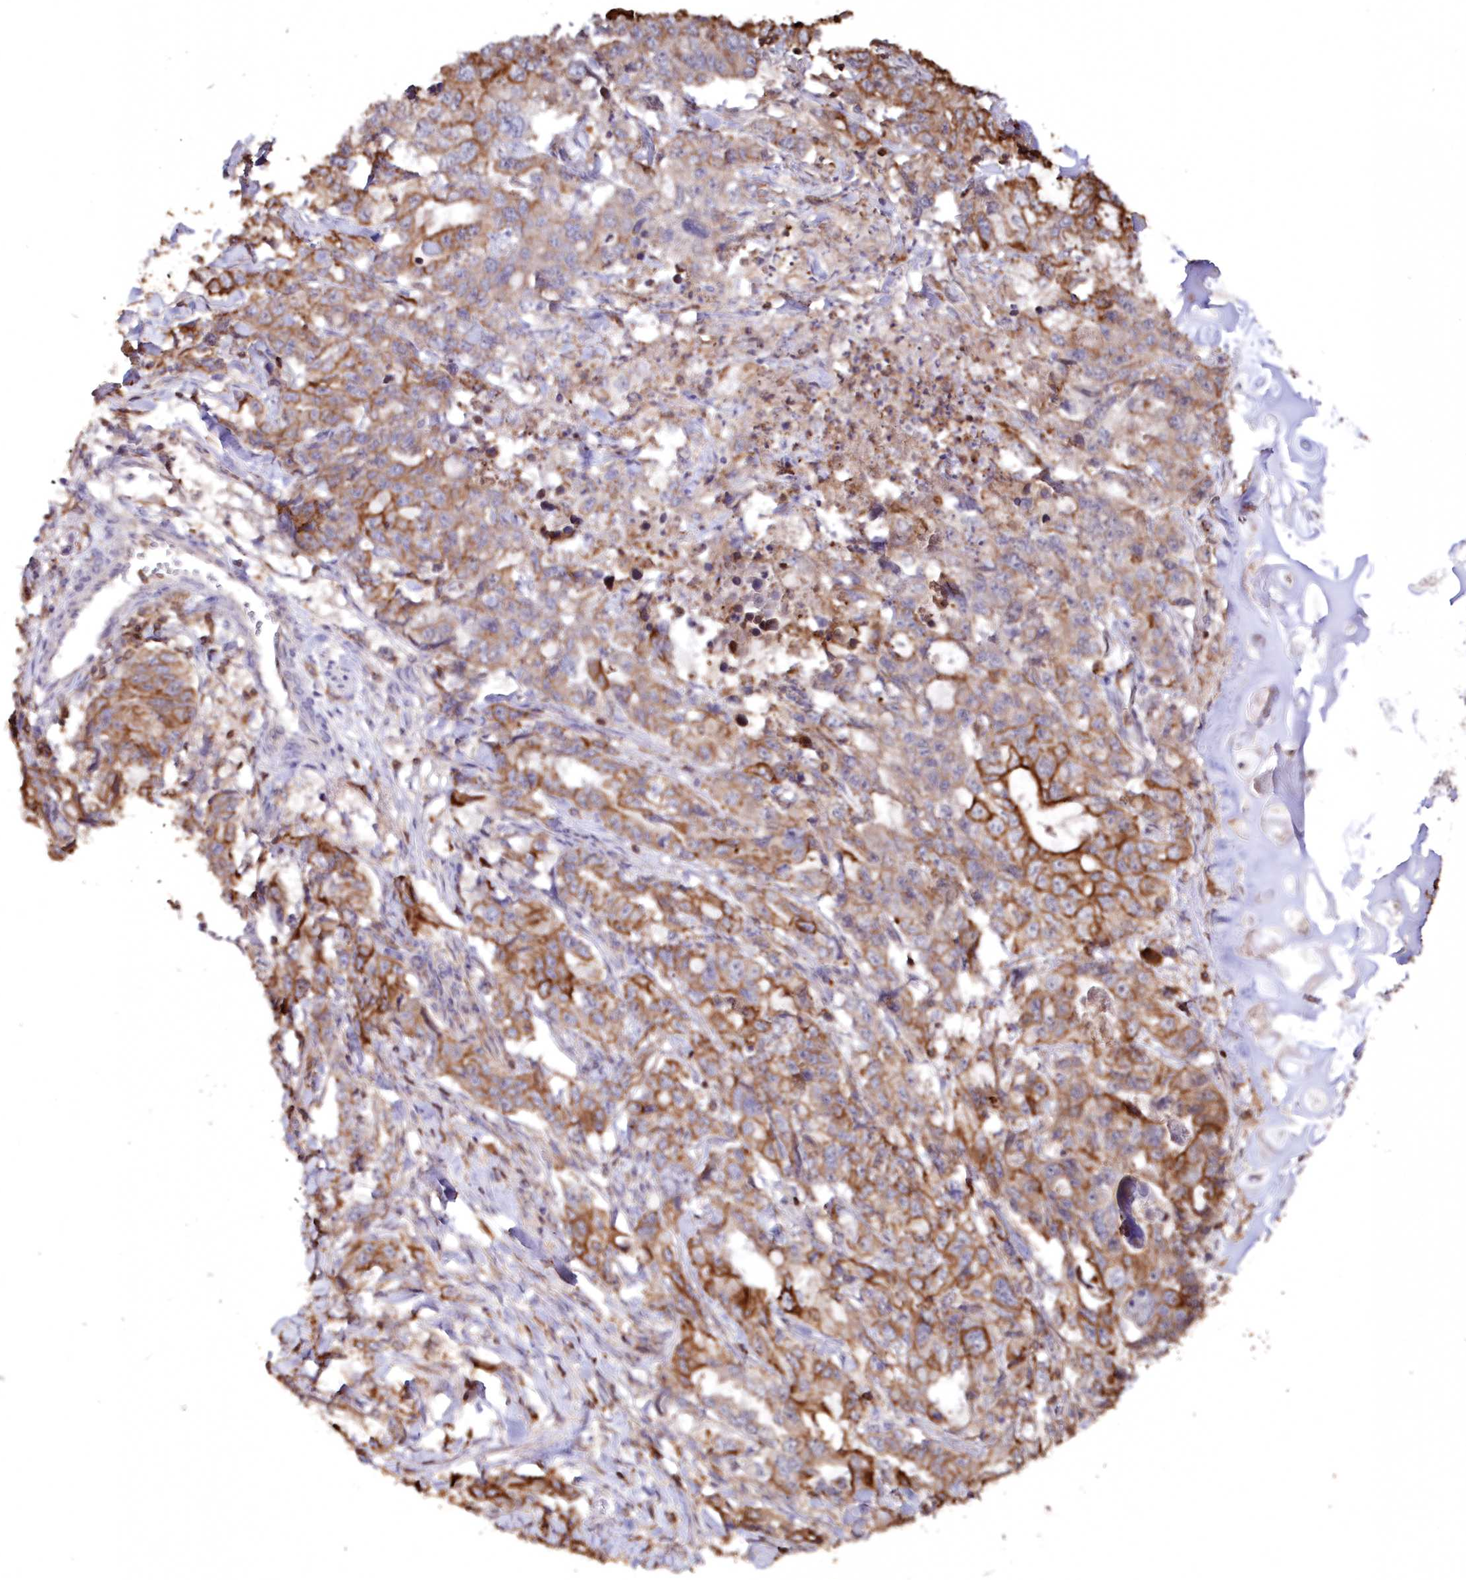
{"staining": {"intensity": "strong", "quantity": ">75%", "location": "cytoplasmic/membranous"}, "tissue": "lung cancer", "cell_type": "Tumor cells", "image_type": "cancer", "snomed": [{"axis": "morphology", "description": "Adenocarcinoma, NOS"}, {"axis": "topography", "description": "Lung"}], "caption": "IHC (DAB) staining of adenocarcinoma (lung) displays strong cytoplasmic/membranous protein positivity in about >75% of tumor cells.", "gene": "SNED1", "patient": {"sex": "female", "age": 51}}